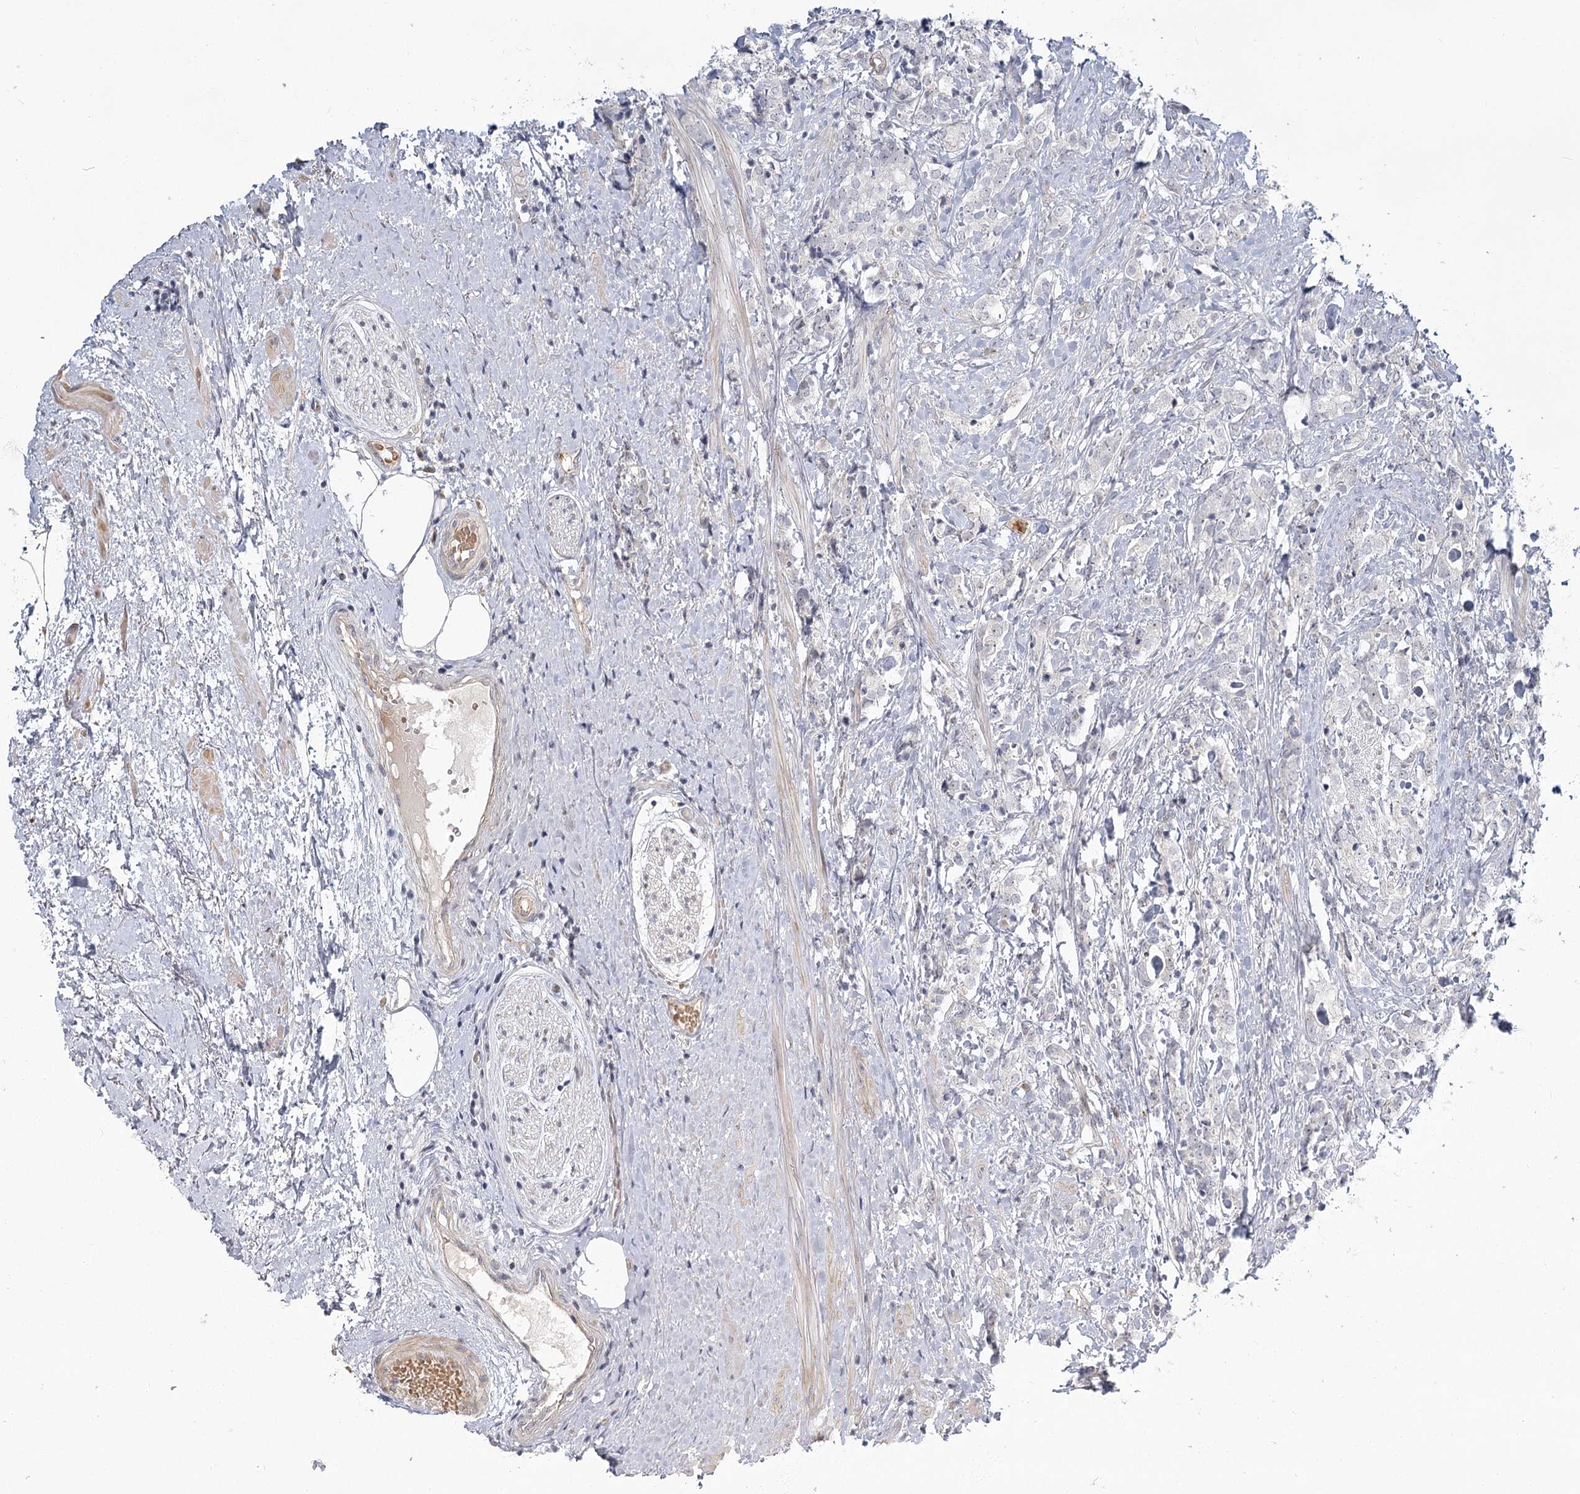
{"staining": {"intensity": "negative", "quantity": "none", "location": "none"}, "tissue": "prostate cancer", "cell_type": "Tumor cells", "image_type": "cancer", "snomed": [{"axis": "morphology", "description": "Adenocarcinoma, High grade"}, {"axis": "topography", "description": "Prostate"}], "caption": "IHC of prostate cancer (high-grade adenocarcinoma) reveals no positivity in tumor cells.", "gene": "EXOSC7", "patient": {"sex": "male", "age": 69}}